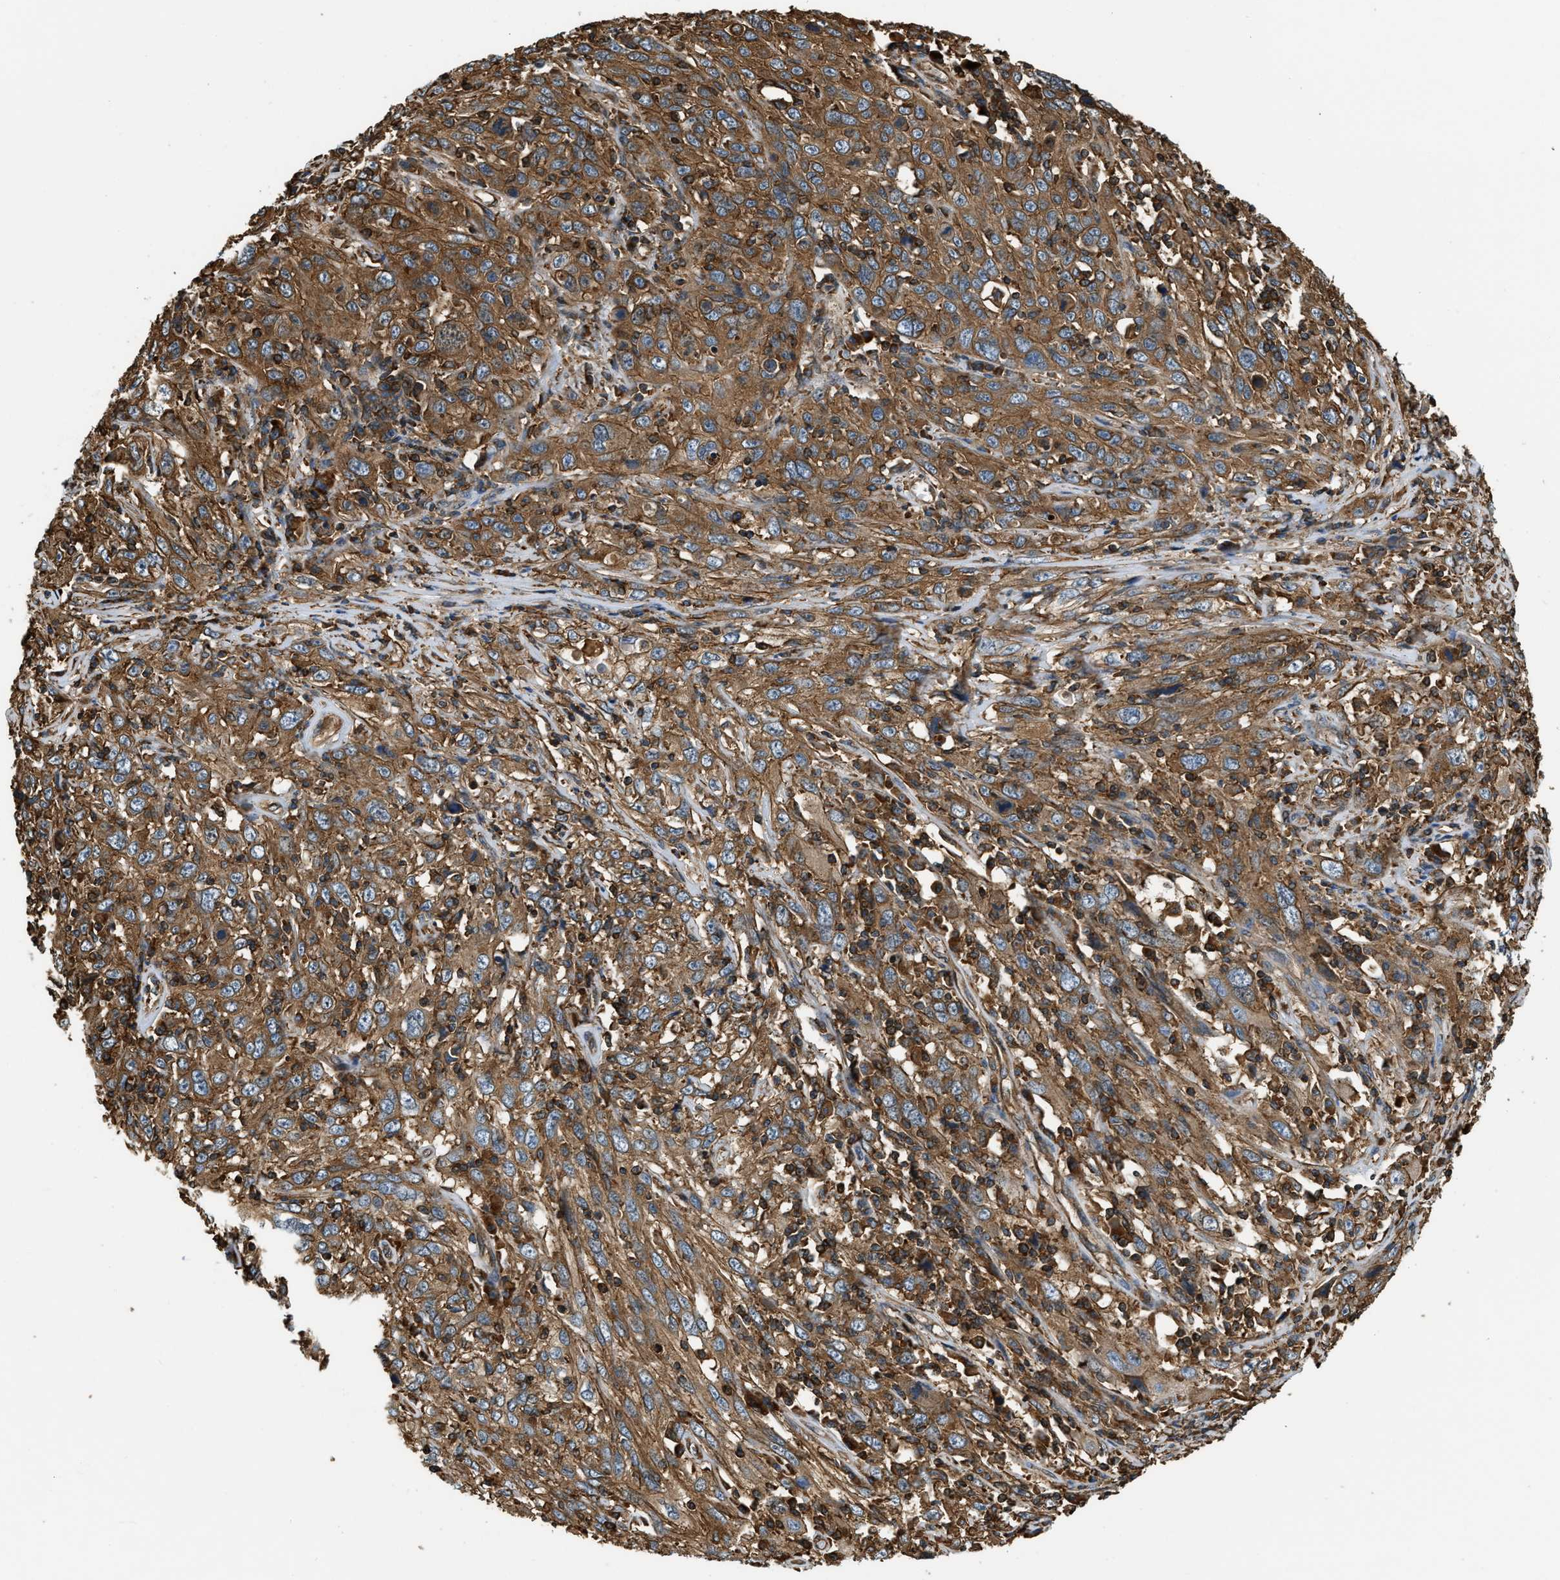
{"staining": {"intensity": "moderate", "quantity": ">75%", "location": "cytoplasmic/membranous"}, "tissue": "cervical cancer", "cell_type": "Tumor cells", "image_type": "cancer", "snomed": [{"axis": "morphology", "description": "Squamous cell carcinoma, NOS"}, {"axis": "topography", "description": "Cervix"}], "caption": "Immunohistochemistry (IHC) image of cervical cancer stained for a protein (brown), which exhibits medium levels of moderate cytoplasmic/membranous positivity in about >75% of tumor cells.", "gene": "YARS1", "patient": {"sex": "female", "age": 46}}